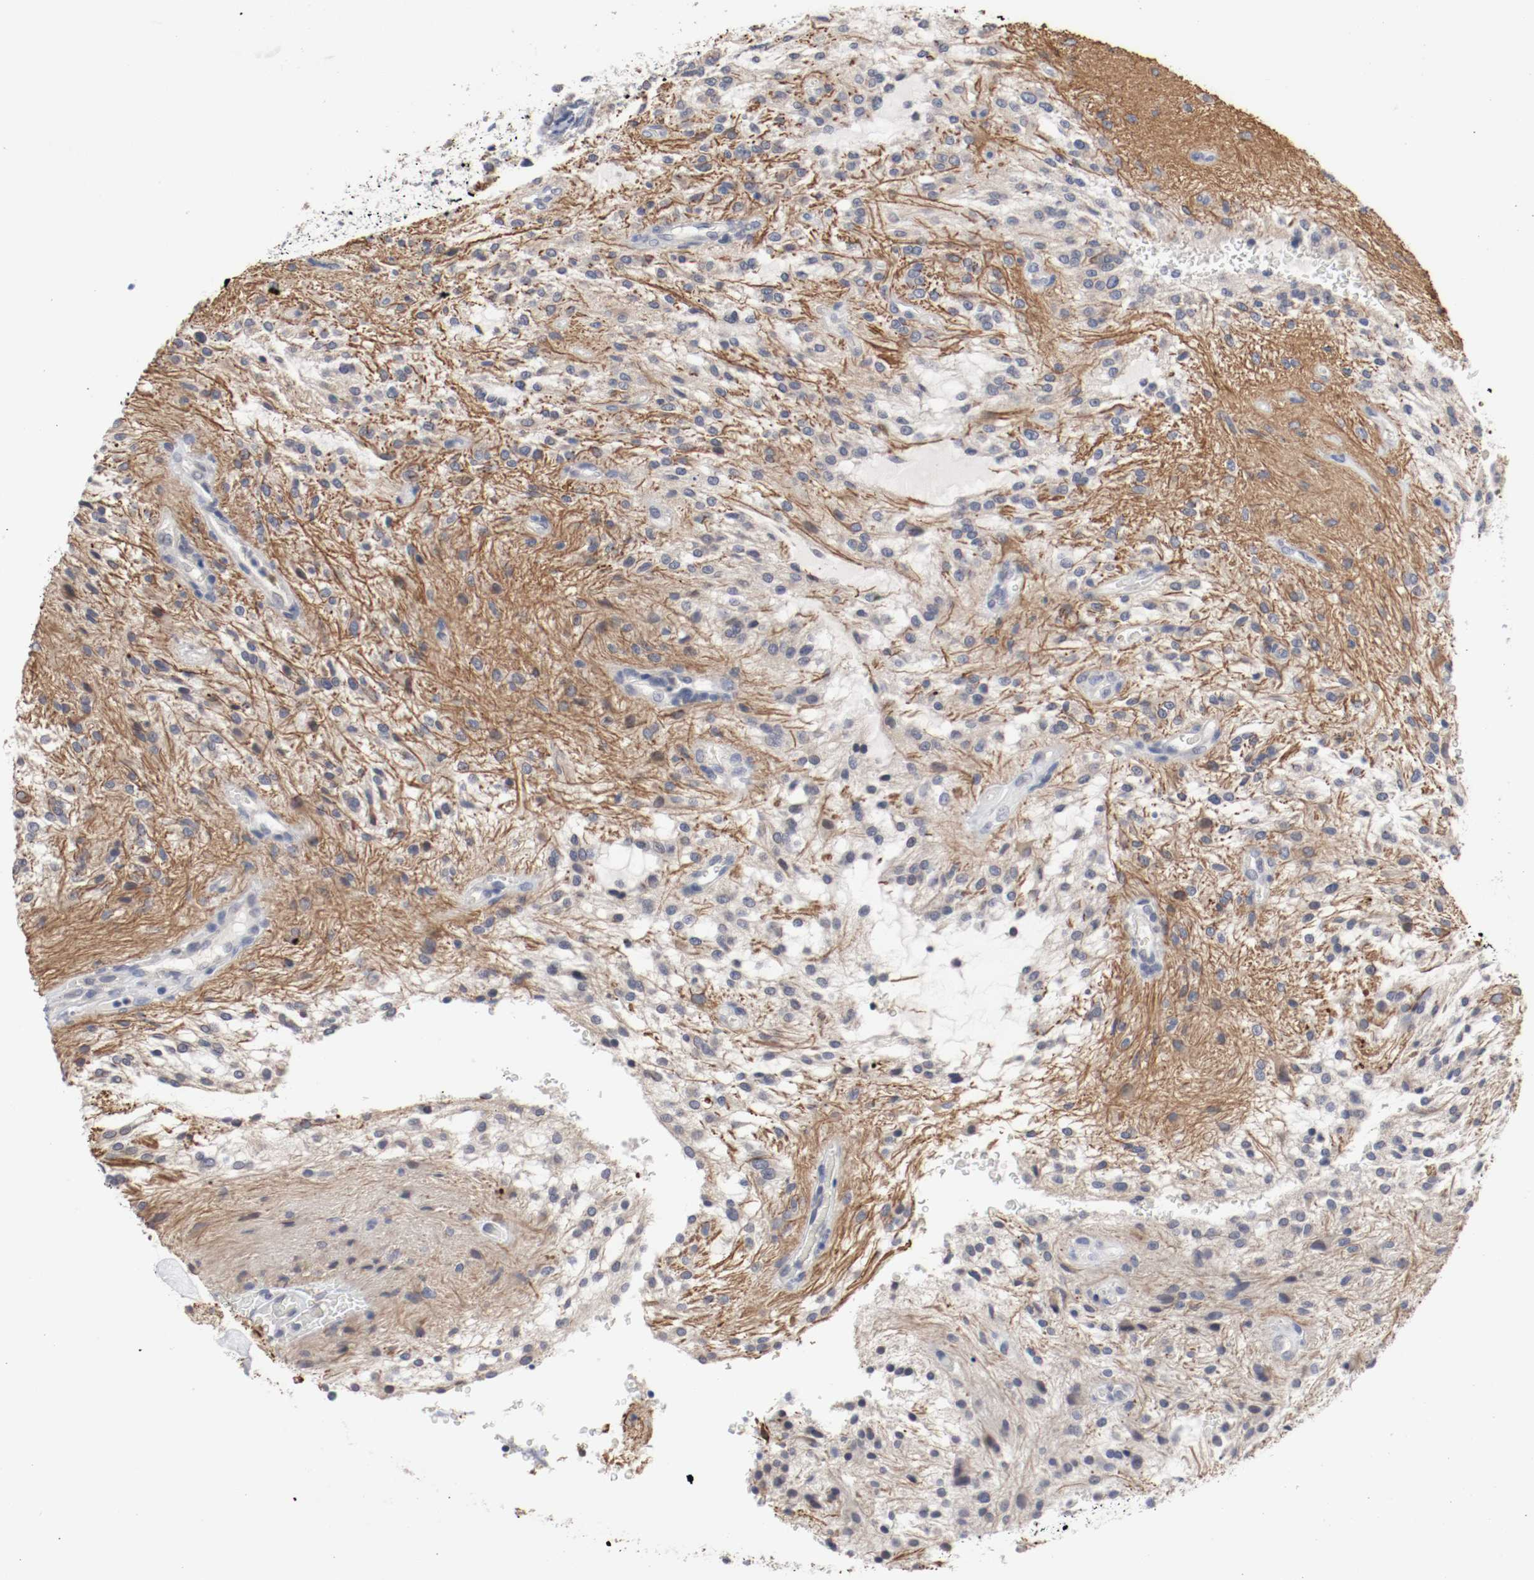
{"staining": {"intensity": "moderate", "quantity": "<25%", "location": "cytoplasmic/membranous"}, "tissue": "glioma", "cell_type": "Tumor cells", "image_type": "cancer", "snomed": [{"axis": "morphology", "description": "Glioma, malignant, NOS"}, {"axis": "topography", "description": "Cerebellum"}], "caption": "Malignant glioma was stained to show a protein in brown. There is low levels of moderate cytoplasmic/membranous positivity in approximately <25% of tumor cells.", "gene": "CEBPE", "patient": {"sex": "female", "age": 10}}